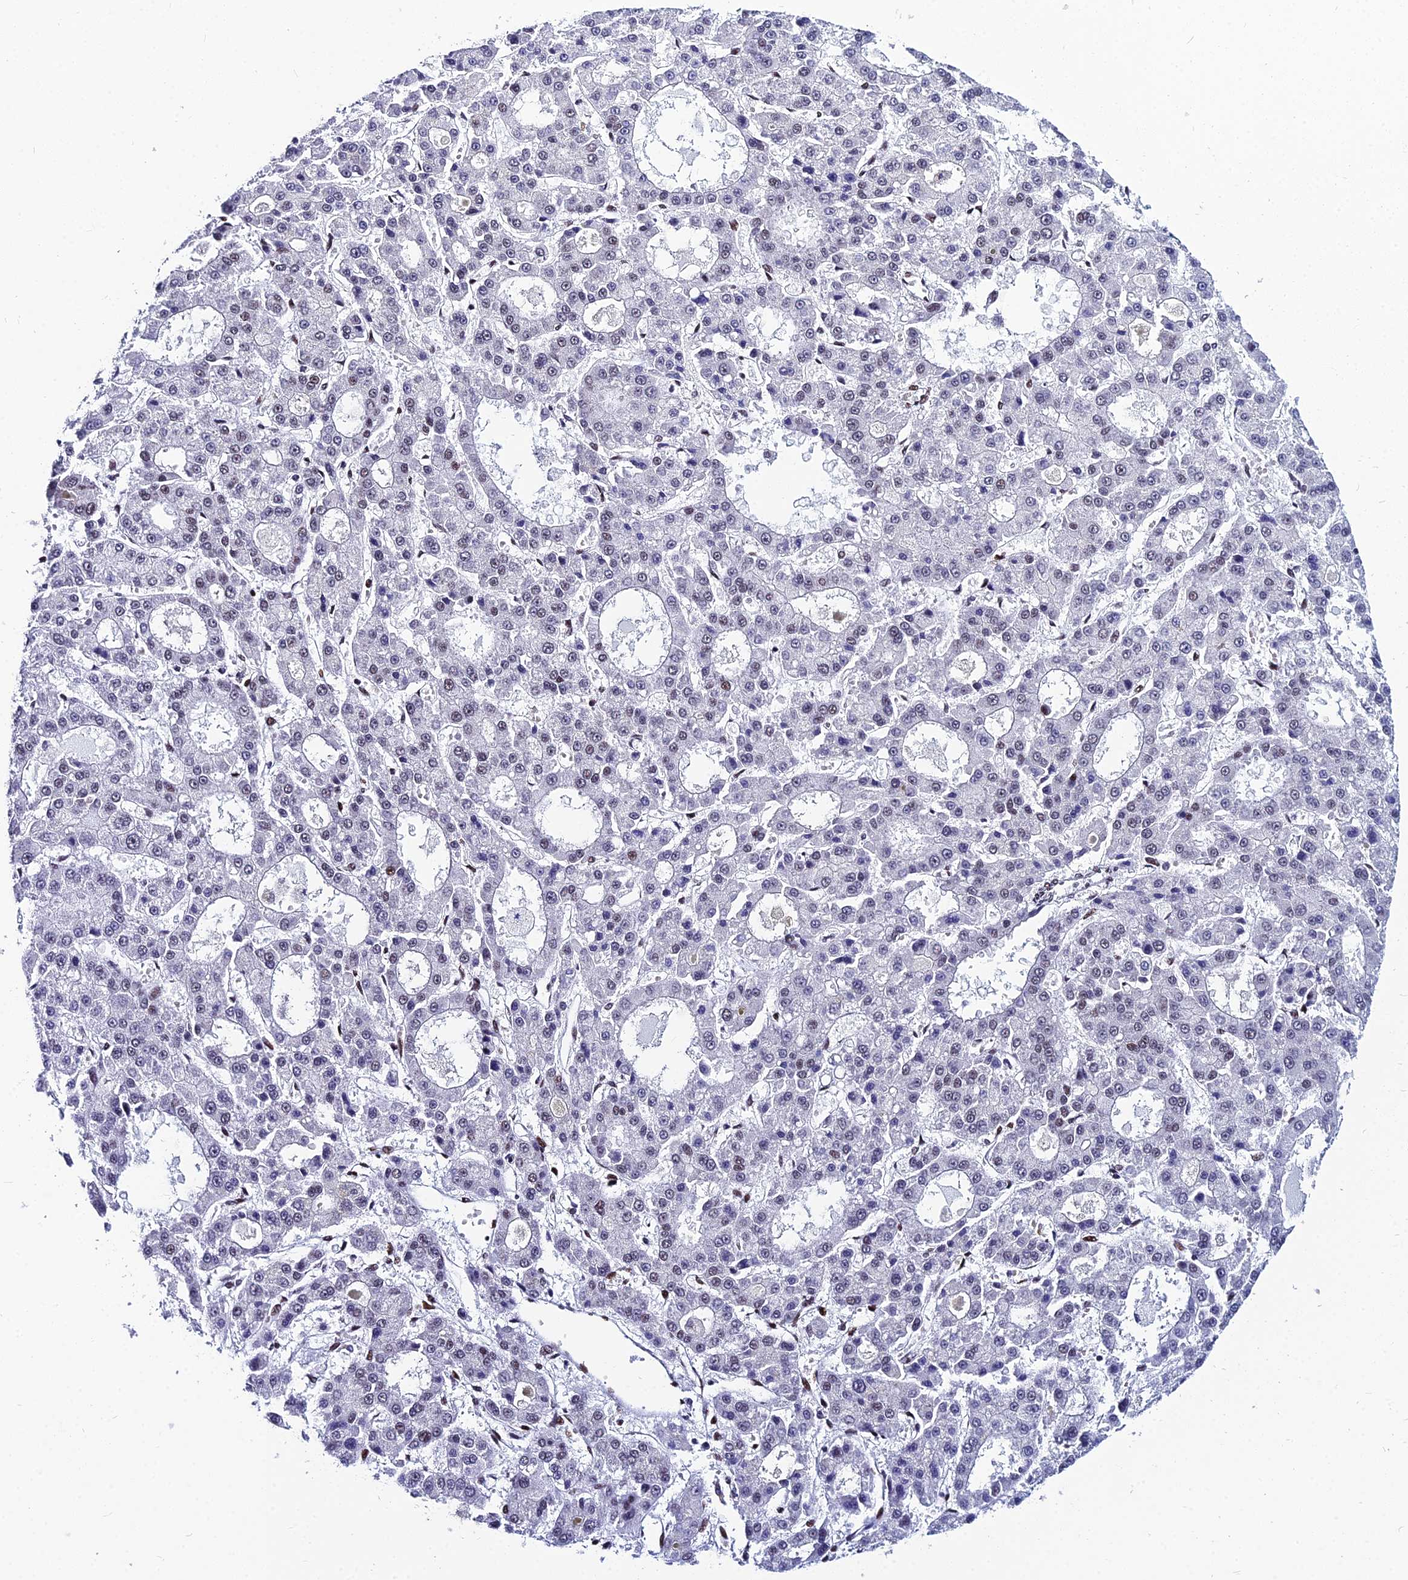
{"staining": {"intensity": "moderate", "quantity": "<25%", "location": "nuclear"}, "tissue": "liver cancer", "cell_type": "Tumor cells", "image_type": "cancer", "snomed": [{"axis": "morphology", "description": "Carcinoma, Hepatocellular, NOS"}, {"axis": "topography", "description": "Liver"}], "caption": "The histopathology image reveals a brown stain indicating the presence of a protein in the nuclear of tumor cells in liver cancer.", "gene": "HNRNPH1", "patient": {"sex": "male", "age": 70}}